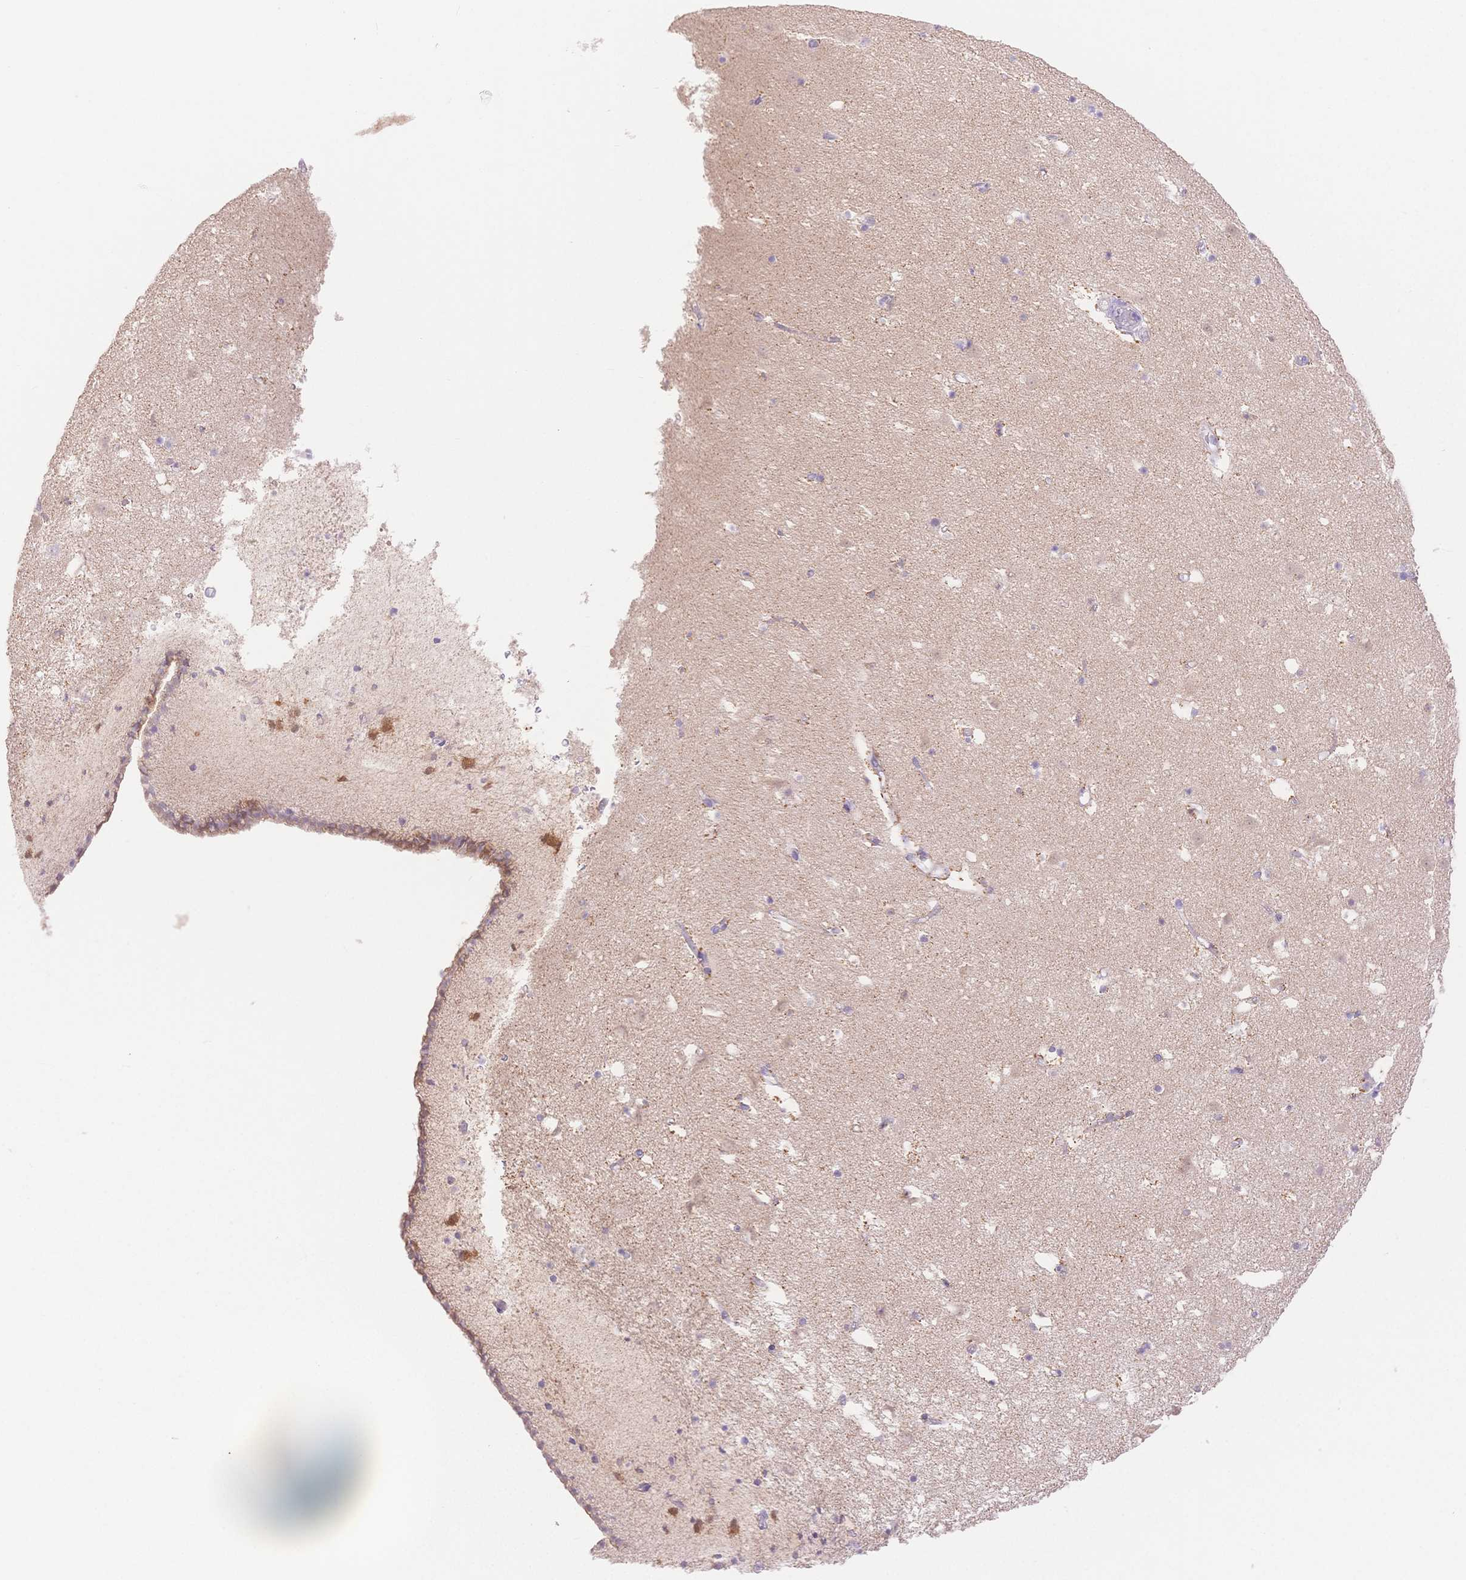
{"staining": {"intensity": "weak", "quantity": "<25%", "location": "cytoplasmic/membranous"}, "tissue": "caudate", "cell_type": "Glial cells", "image_type": "normal", "snomed": [{"axis": "morphology", "description": "Normal tissue, NOS"}, {"axis": "topography", "description": "Lateral ventricle wall"}], "caption": "Immunohistochemical staining of benign human caudate reveals no significant staining in glial cells. (DAB immunohistochemistry (IHC), high magnification).", "gene": "WDR54", "patient": {"sex": "female", "age": 42}}